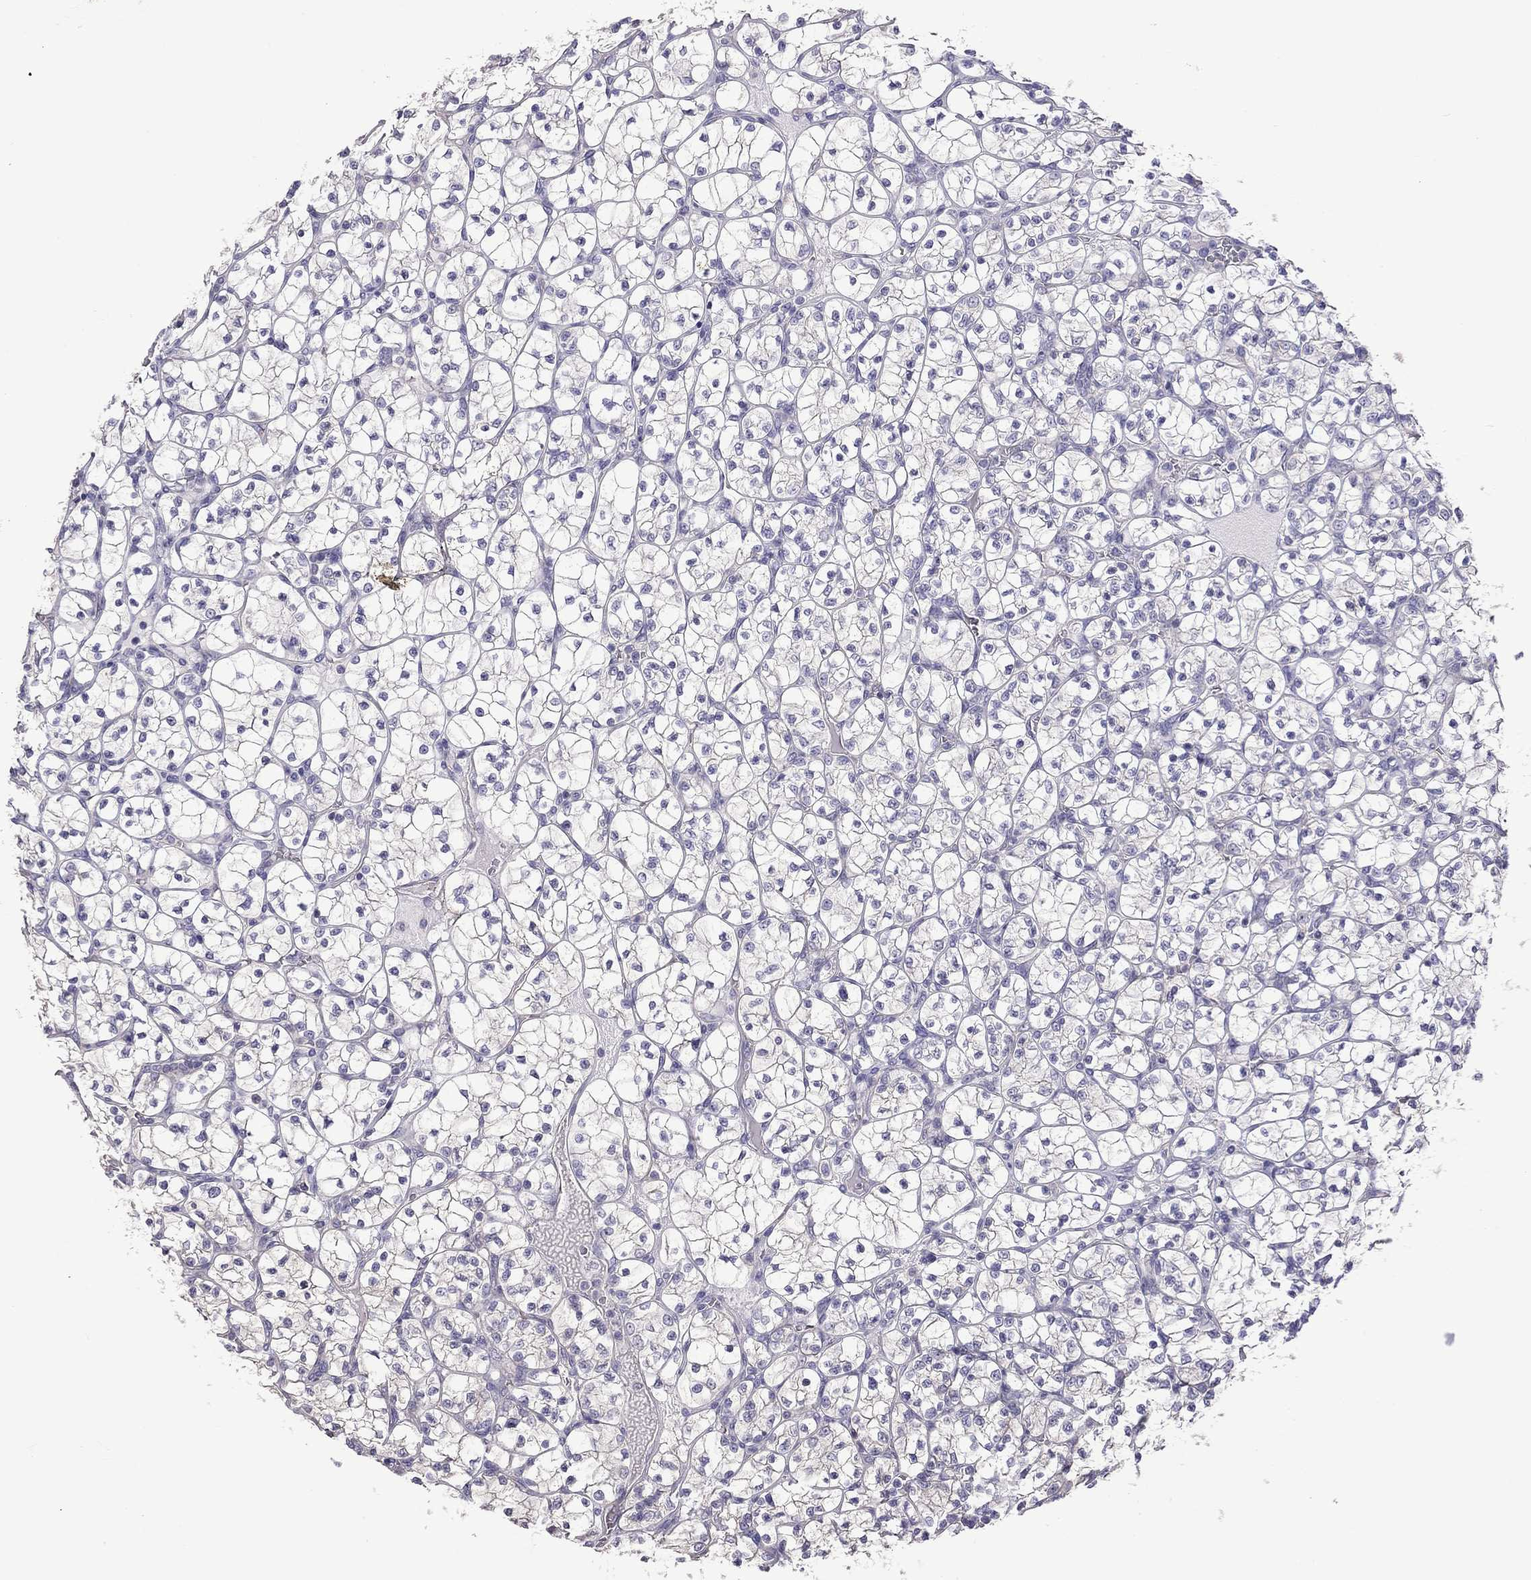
{"staining": {"intensity": "negative", "quantity": "none", "location": "none"}, "tissue": "renal cancer", "cell_type": "Tumor cells", "image_type": "cancer", "snomed": [{"axis": "morphology", "description": "Adenocarcinoma, NOS"}, {"axis": "topography", "description": "Kidney"}], "caption": "The photomicrograph exhibits no staining of tumor cells in renal cancer.", "gene": "FEZ1", "patient": {"sex": "female", "age": 89}}